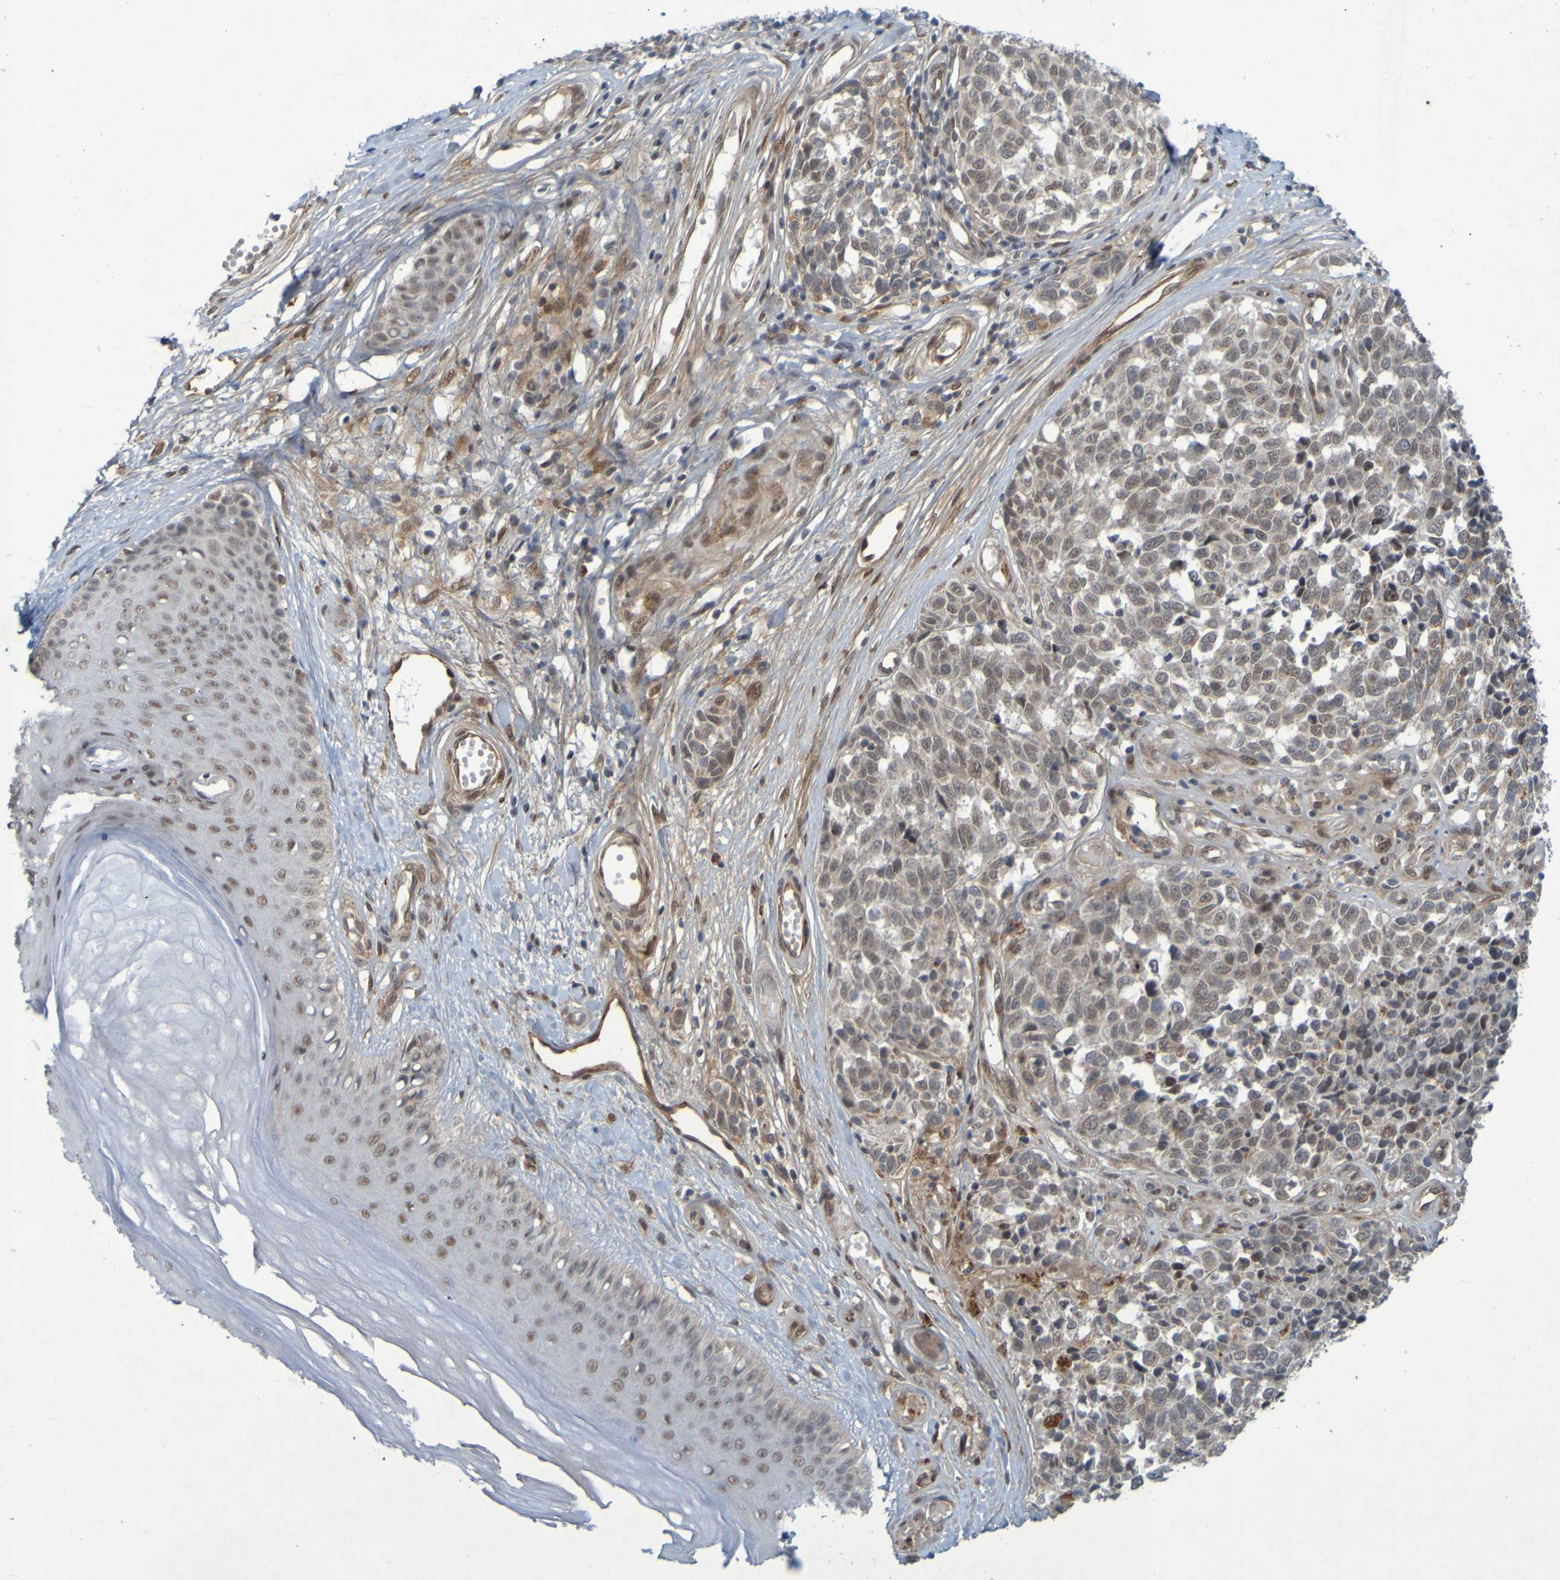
{"staining": {"intensity": "moderate", "quantity": ">75%", "location": "nuclear"}, "tissue": "melanoma", "cell_type": "Tumor cells", "image_type": "cancer", "snomed": [{"axis": "morphology", "description": "Malignant melanoma, NOS"}, {"axis": "topography", "description": "Skin"}], "caption": "Malignant melanoma stained with immunohistochemistry demonstrates moderate nuclear expression in about >75% of tumor cells.", "gene": "MCPH1", "patient": {"sex": "female", "age": 64}}